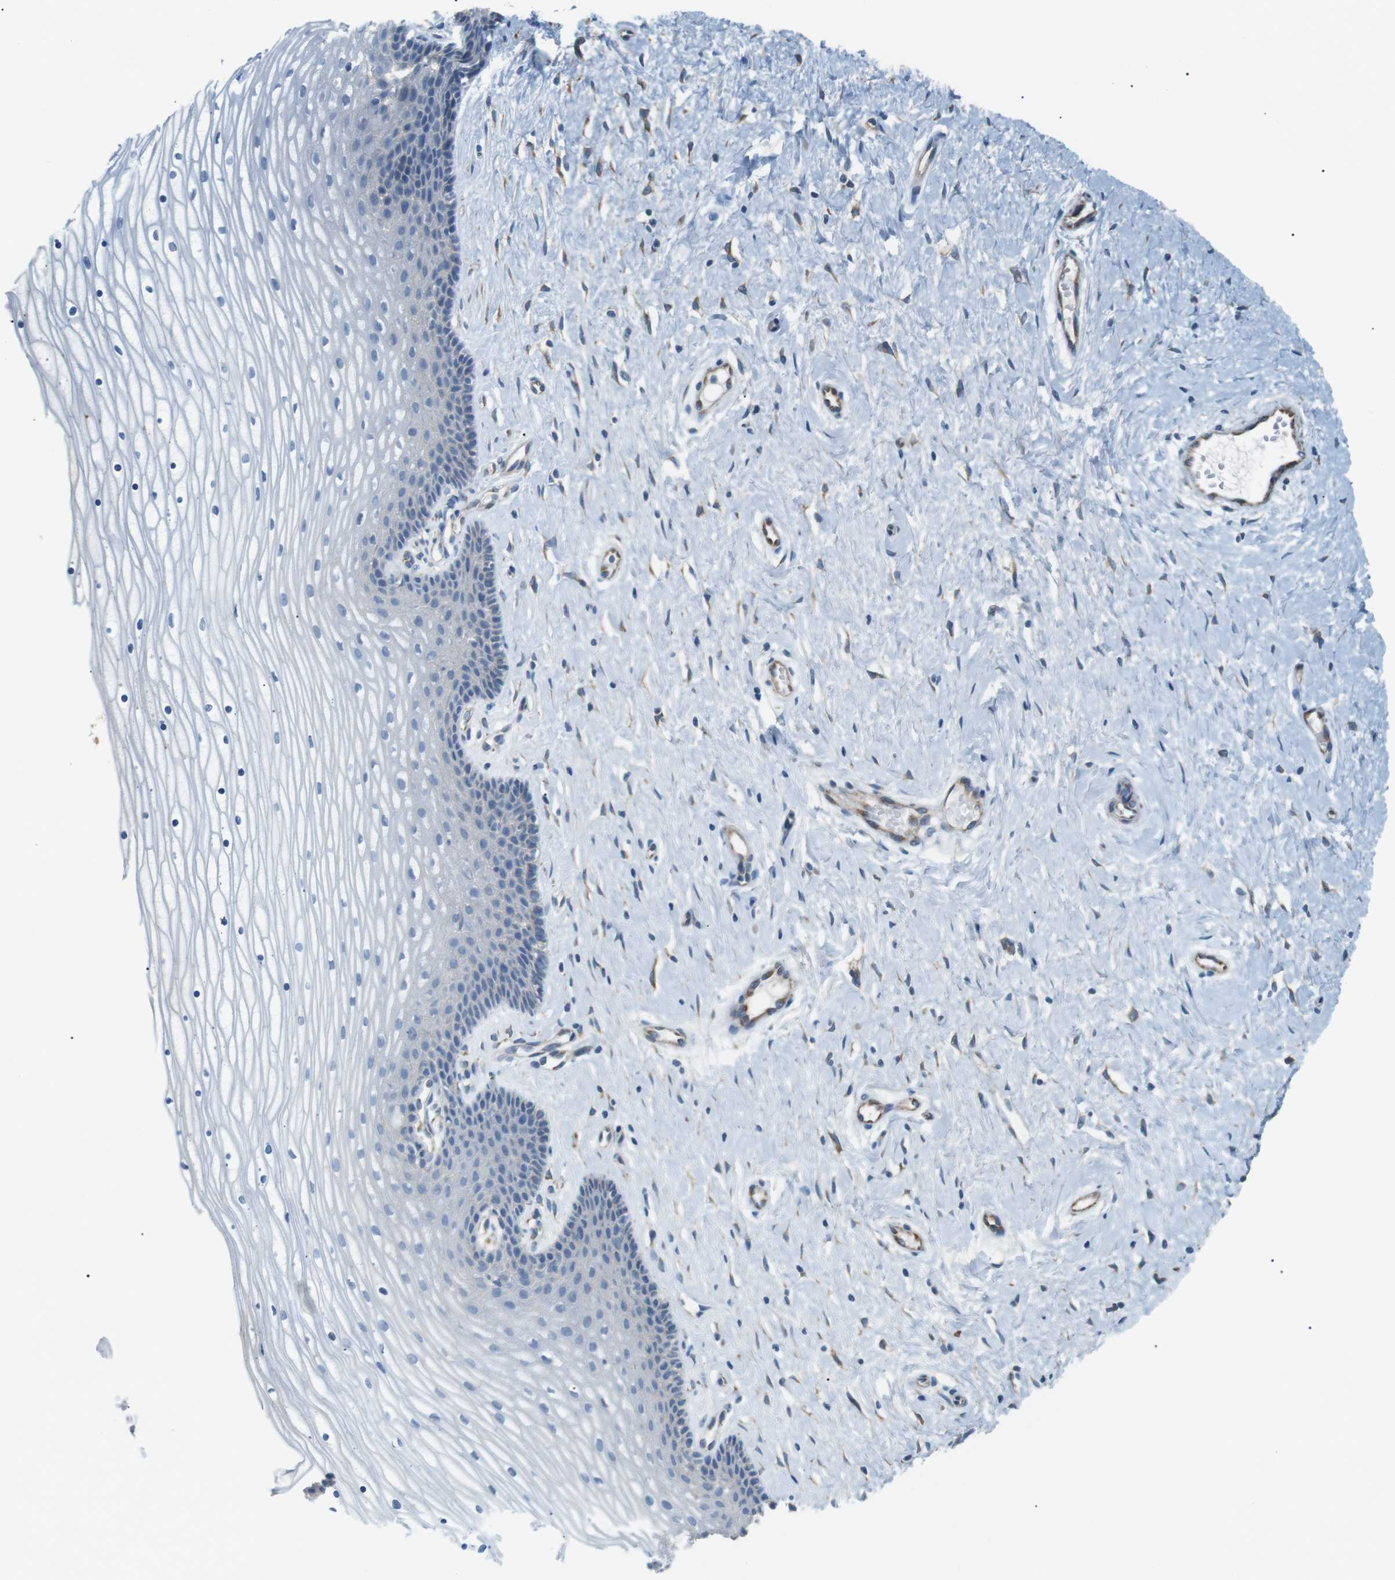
{"staining": {"intensity": "weak", "quantity": "25%-75%", "location": "cytoplasmic/membranous"}, "tissue": "cervix", "cell_type": "Glandular cells", "image_type": "normal", "snomed": [{"axis": "morphology", "description": "Normal tissue, NOS"}, {"axis": "topography", "description": "Cervix"}], "caption": "The immunohistochemical stain labels weak cytoplasmic/membranous expression in glandular cells of benign cervix. (DAB (3,3'-diaminobenzidine) = brown stain, brightfield microscopy at high magnification).", "gene": "MTARC2", "patient": {"sex": "female", "age": 39}}